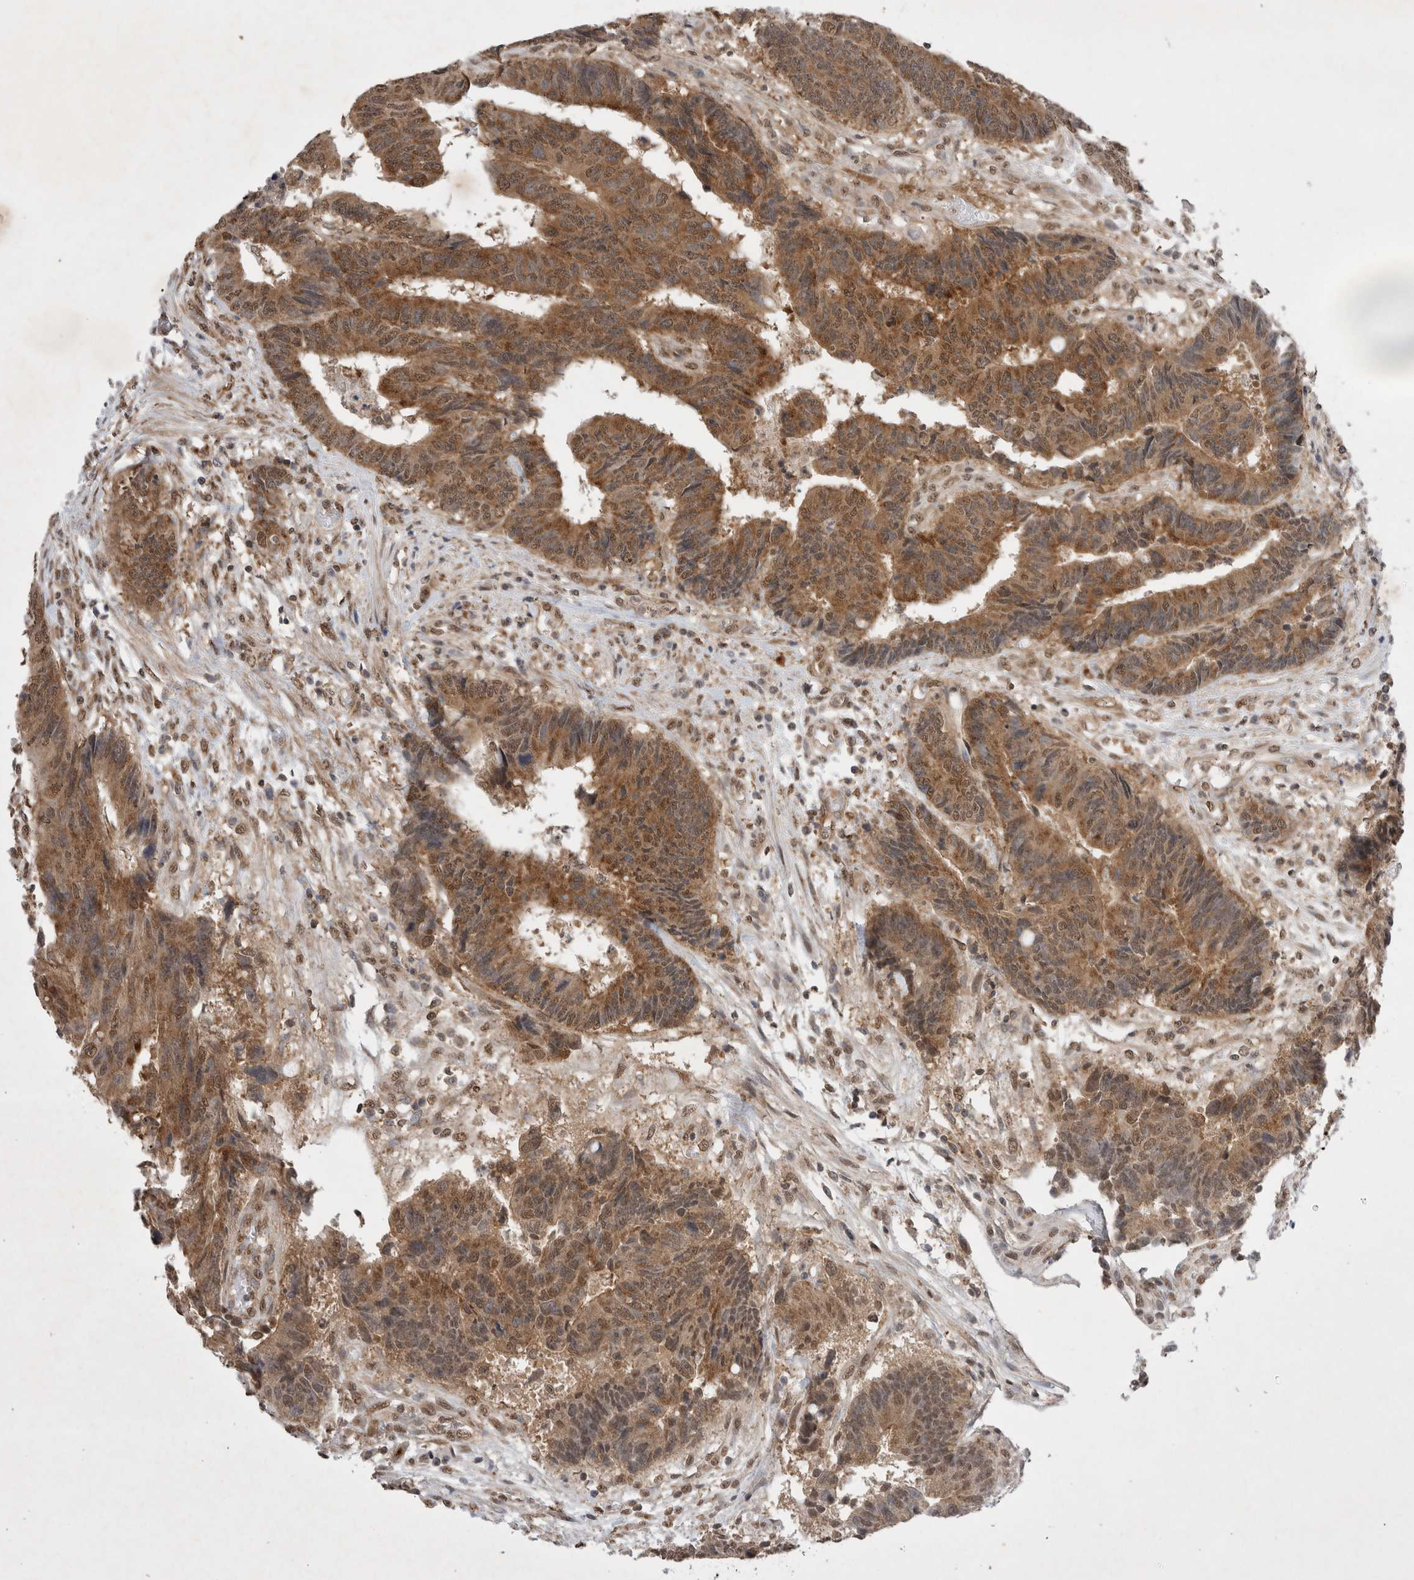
{"staining": {"intensity": "moderate", "quantity": ">75%", "location": "cytoplasmic/membranous,nuclear"}, "tissue": "colorectal cancer", "cell_type": "Tumor cells", "image_type": "cancer", "snomed": [{"axis": "morphology", "description": "Adenocarcinoma, NOS"}, {"axis": "topography", "description": "Rectum"}], "caption": "Colorectal cancer tissue exhibits moderate cytoplasmic/membranous and nuclear staining in about >75% of tumor cells, visualized by immunohistochemistry. (DAB (3,3'-diaminobenzidine) IHC with brightfield microscopy, high magnification).", "gene": "WIPF2", "patient": {"sex": "male", "age": 84}}